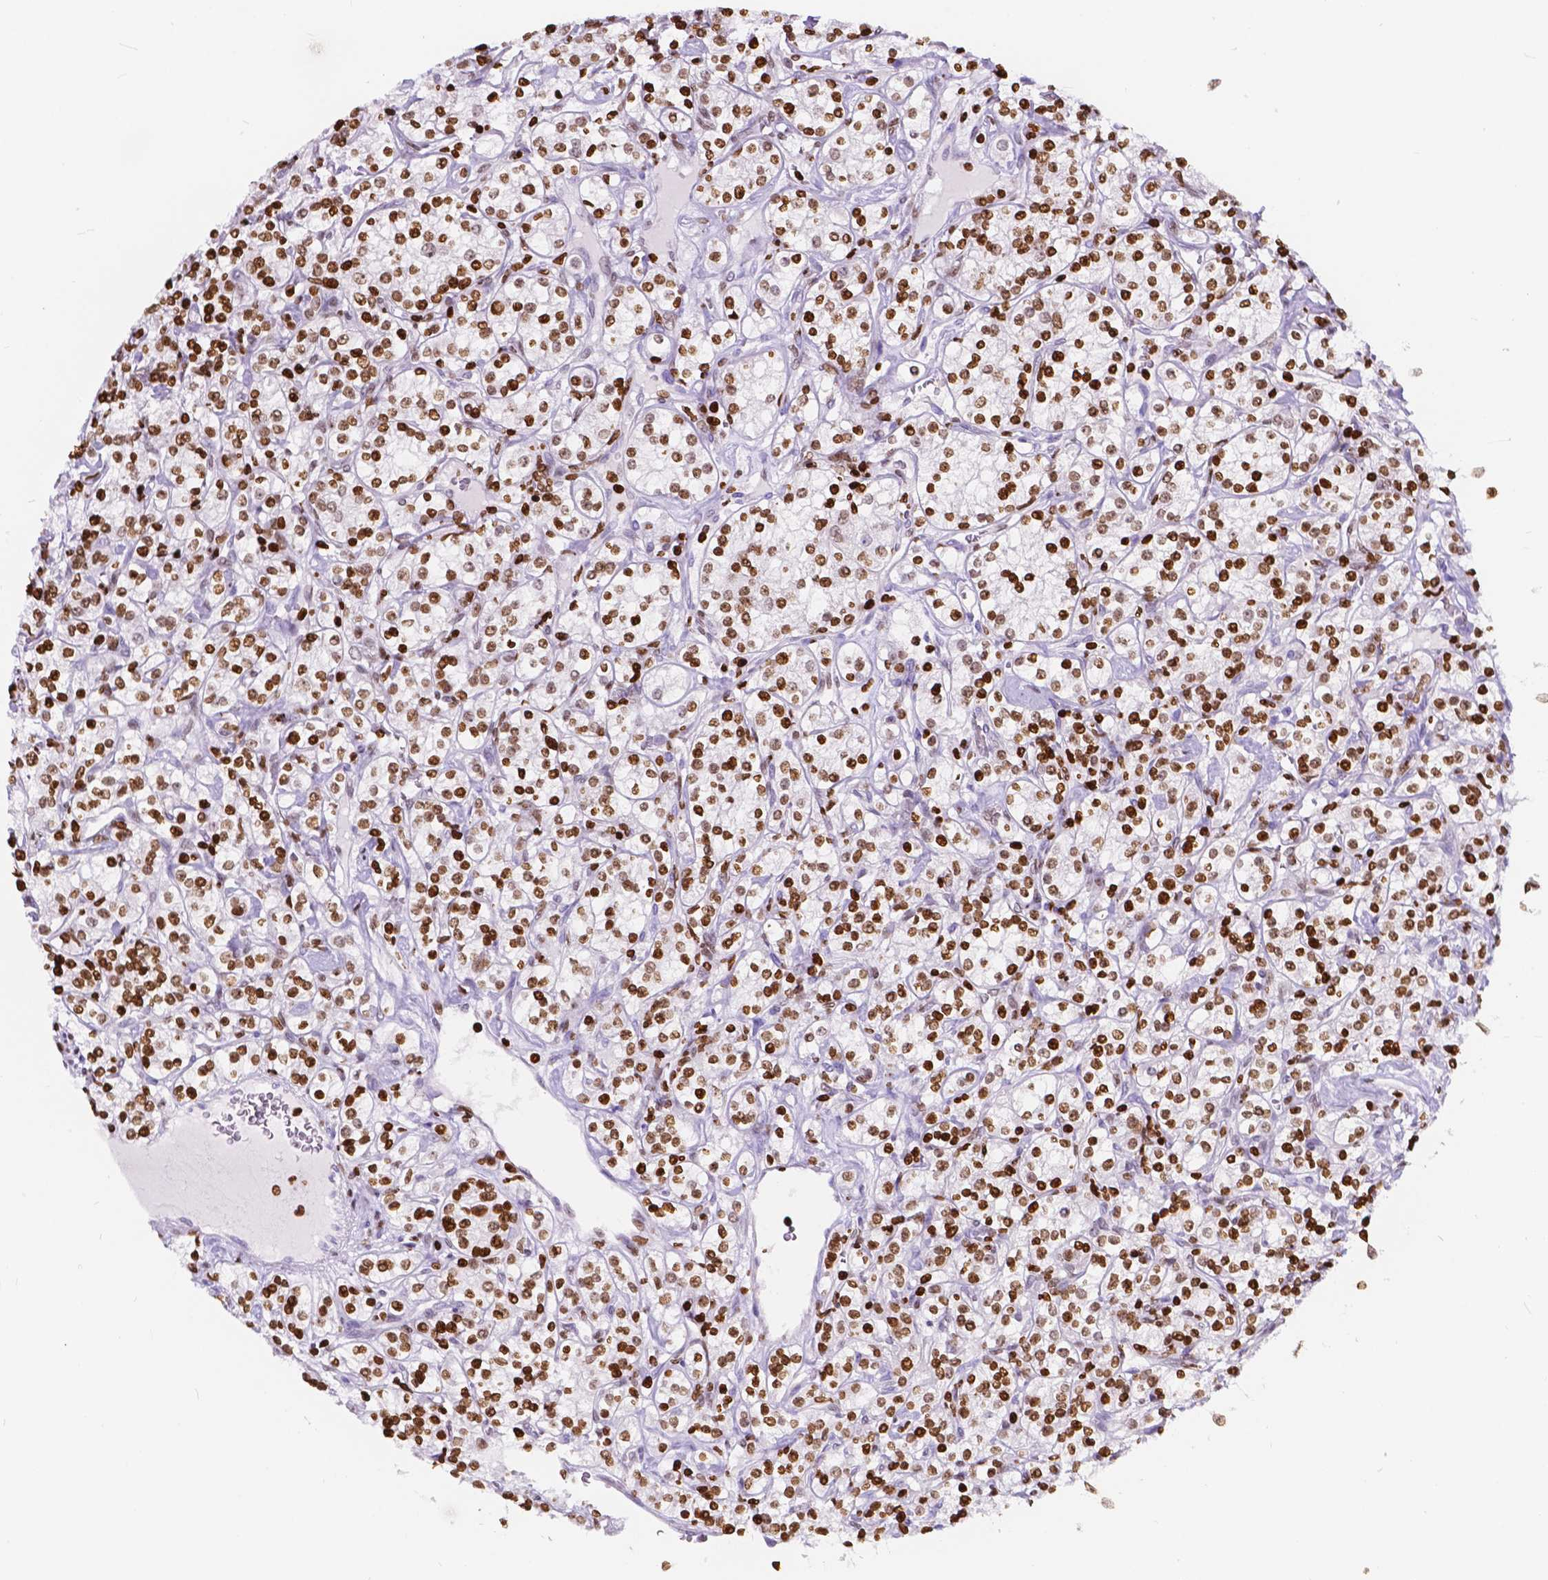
{"staining": {"intensity": "strong", "quantity": ">75%", "location": "nuclear"}, "tissue": "renal cancer", "cell_type": "Tumor cells", "image_type": "cancer", "snomed": [{"axis": "morphology", "description": "Adenocarcinoma, NOS"}, {"axis": "topography", "description": "Kidney"}], "caption": "Renal cancer (adenocarcinoma) tissue displays strong nuclear staining in approximately >75% of tumor cells", "gene": "CBY3", "patient": {"sex": "male", "age": 77}}